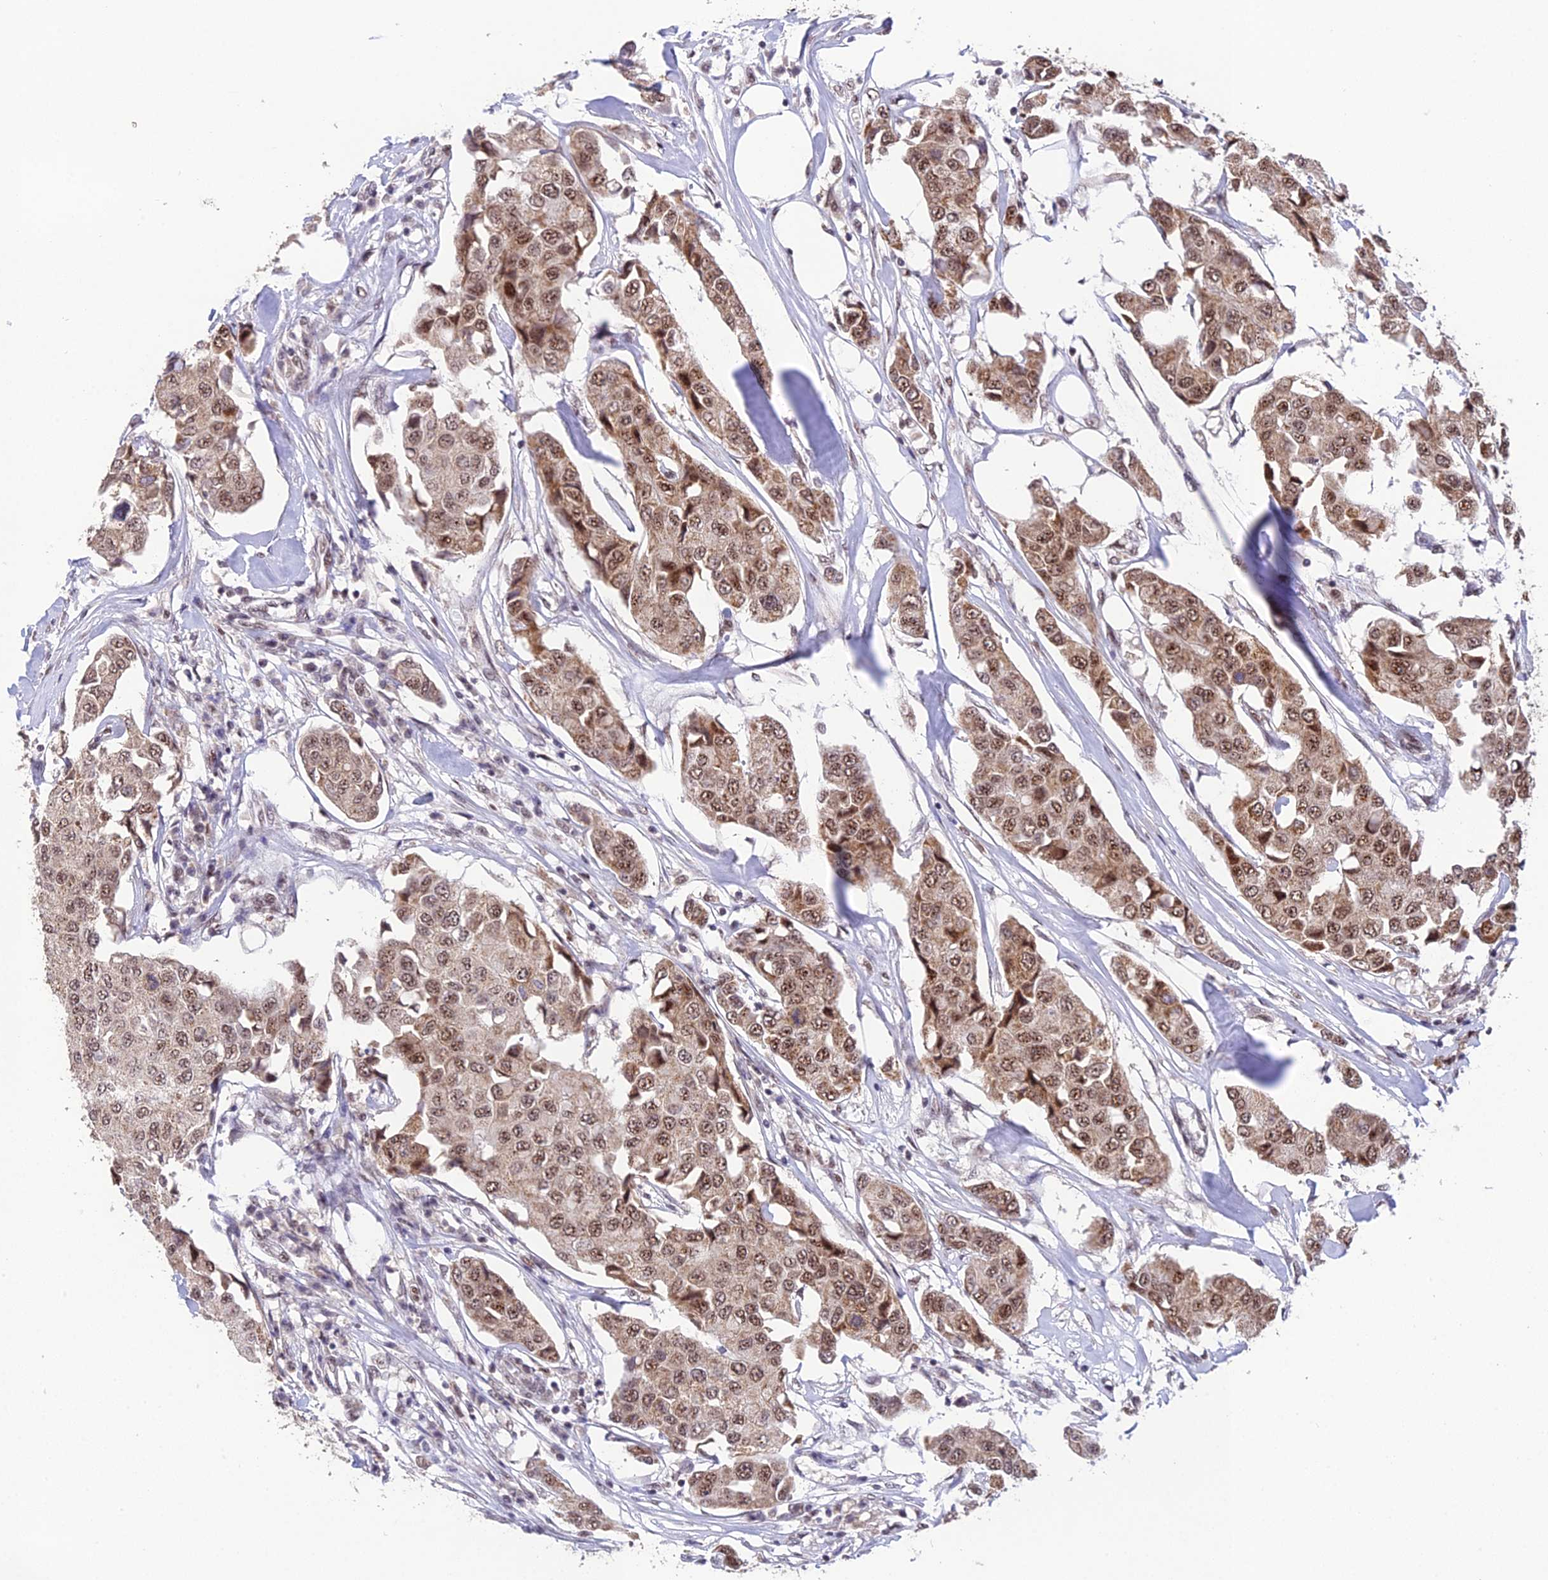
{"staining": {"intensity": "moderate", "quantity": ">75%", "location": "nuclear"}, "tissue": "breast cancer", "cell_type": "Tumor cells", "image_type": "cancer", "snomed": [{"axis": "morphology", "description": "Duct carcinoma"}, {"axis": "topography", "description": "Breast"}], "caption": "Breast cancer was stained to show a protein in brown. There is medium levels of moderate nuclear expression in about >75% of tumor cells.", "gene": "THOC7", "patient": {"sex": "female", "age": 80}}